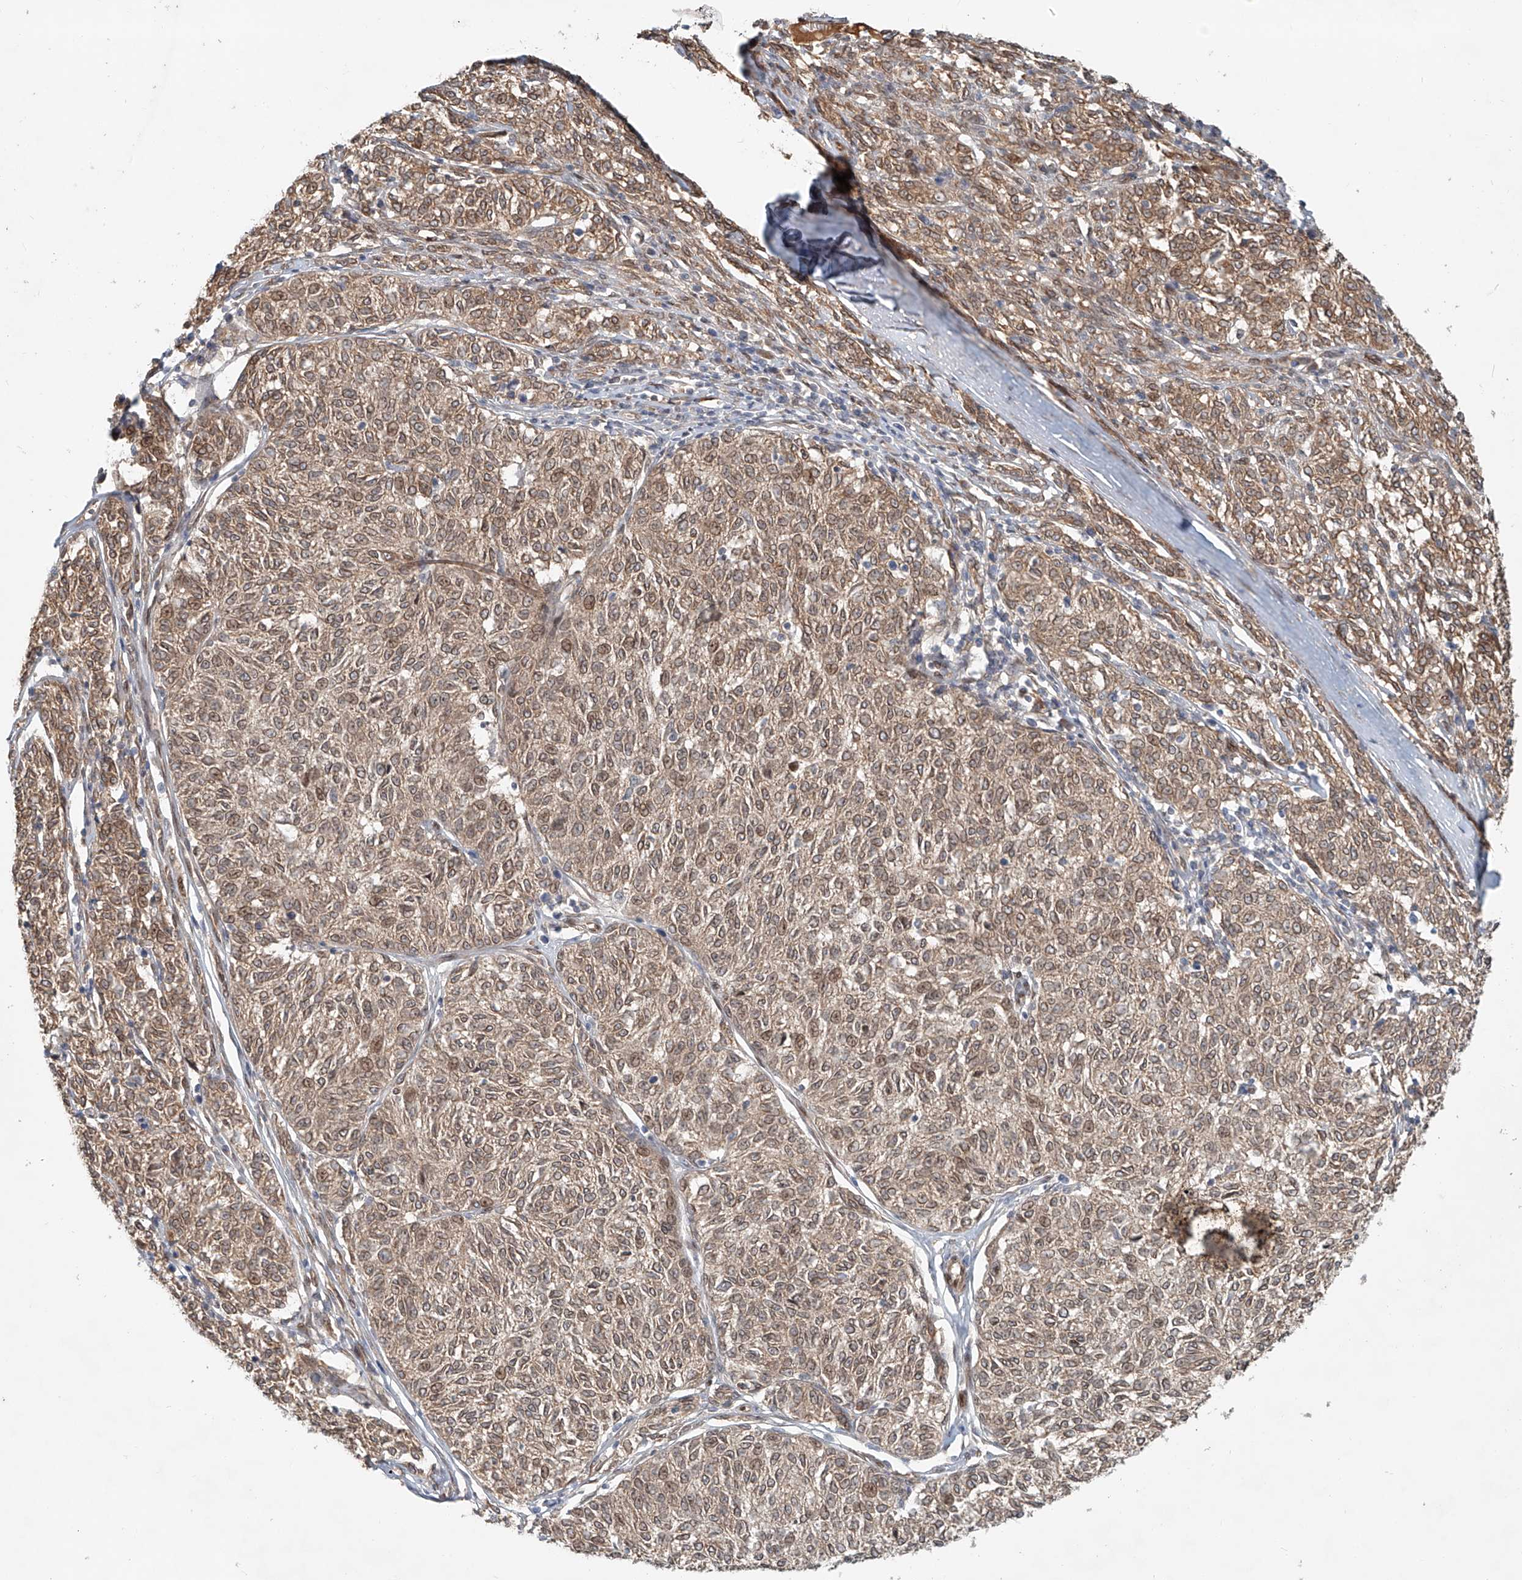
{"staining": {"intensity": "moderate", "quantity": ">75%", "location": "cytoplasmic/membranous,nuclear"}, "tissue": "melanoma", "cell_type": "Tumor cells", "image_type": "cancer", "snomed": [{"axis": "morphology", "description": "Malignant melanoma, NOS"}, {"axis": "topography", "description": "Skin"}], "caption": "Malignant melanoma stained with DAB (3,3'-diaminobenzidine) immunohistochemistry shows medium levels of moderate cytoplasmic/membranous and nuclear expression in about >75% of tumor cells.", "gene": "SASH1", "patient": {"sex": "female", "age": 72}}